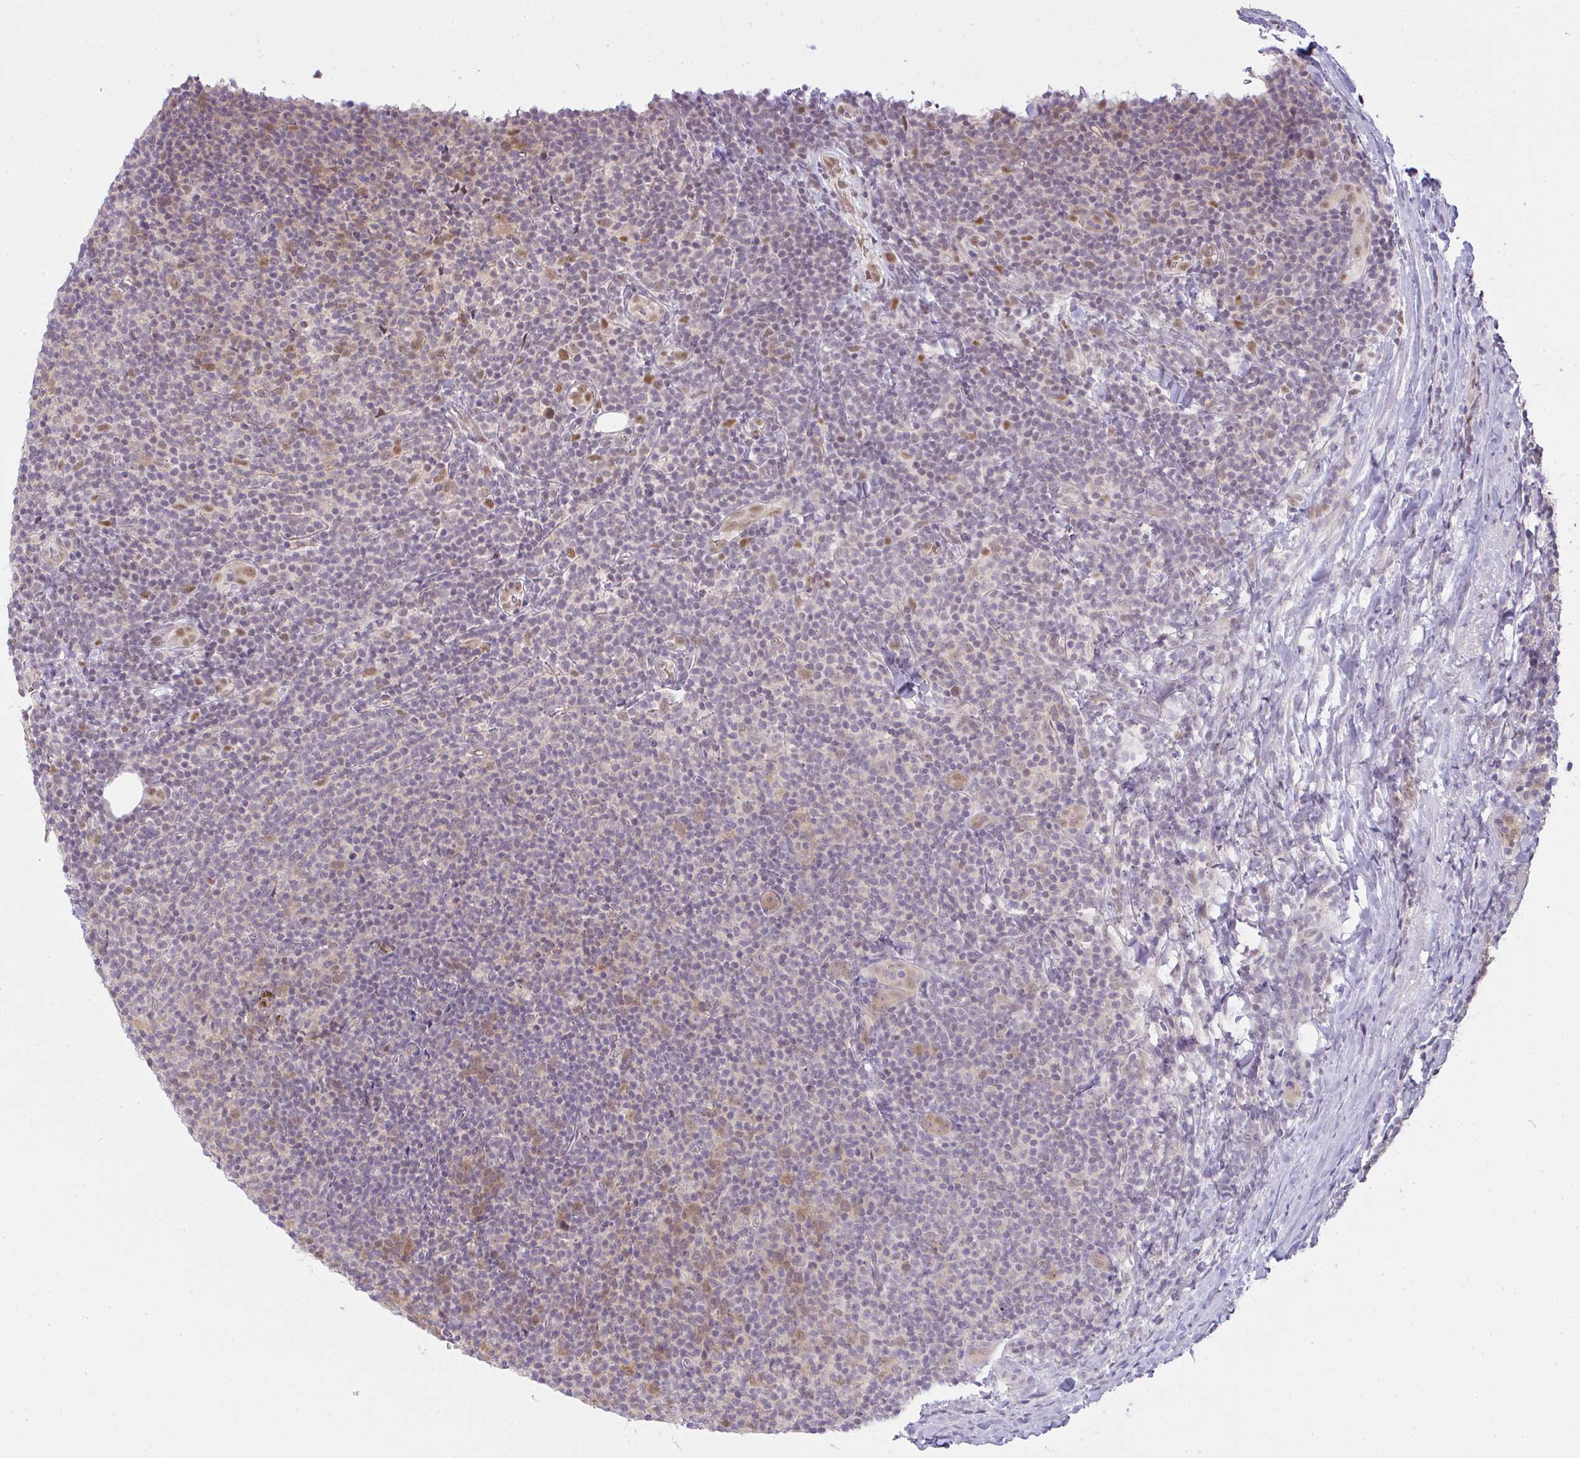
{"staining": {"intensity": "negative", "quantity": "none", "location": "none"}, "tissue": "lymphoma", "cell_type": "Tumor cells", "image_type": "cancer", "snomed": [{"axis": "morphology", "description": "Malignant lymphoma, non-Hodgkin's type, Low grade"}, {"axis": "topography", "description": "Lymph node"}], "caption": "IHC photomicrograph of human lymphoma stained for a protein (brown), which shows no expression in tumor cells.", "gene": "CSE1L", "patient": {"sex": "male", "age": 66}}